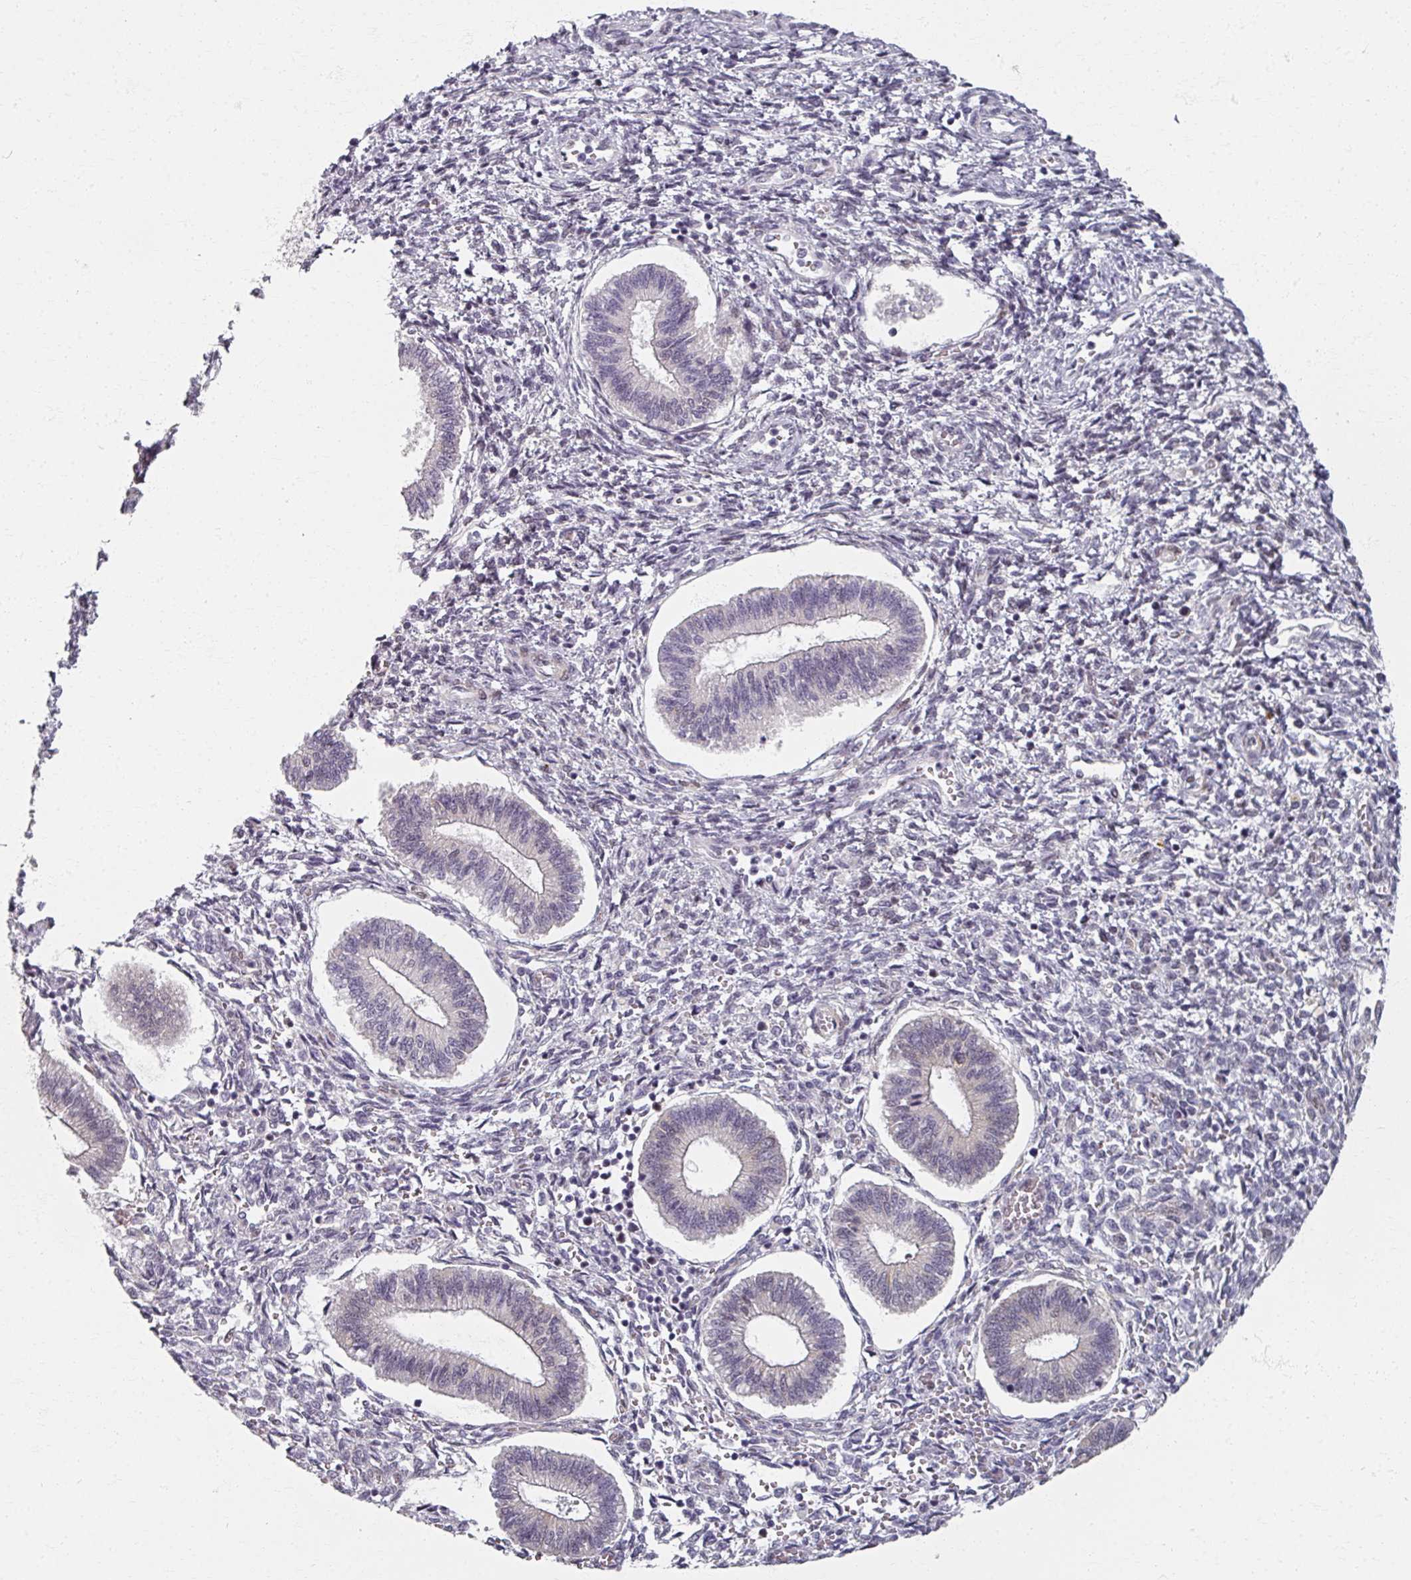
{"staining": {"intensity": "moderate", "quantity": "25%-75%", "location": "nuclear"}, "tissue": "endometrium", "cell_type": "Cells in endometrial stroma", "image_type": "normal", "snomed": [{"axis": "morphology", "description": "Normal tissue, NOS"}, {"axis": "topography", "description": "Endometrium"}], "caption": "Moderate nuclear staining is appreciated in approximately 25%-75% of cells in endometrial stroma in normal endometrium. Nuclei are stained in blue.", "gene": "RIPOR3", "patient": {"sex": "female", "age": 25}}